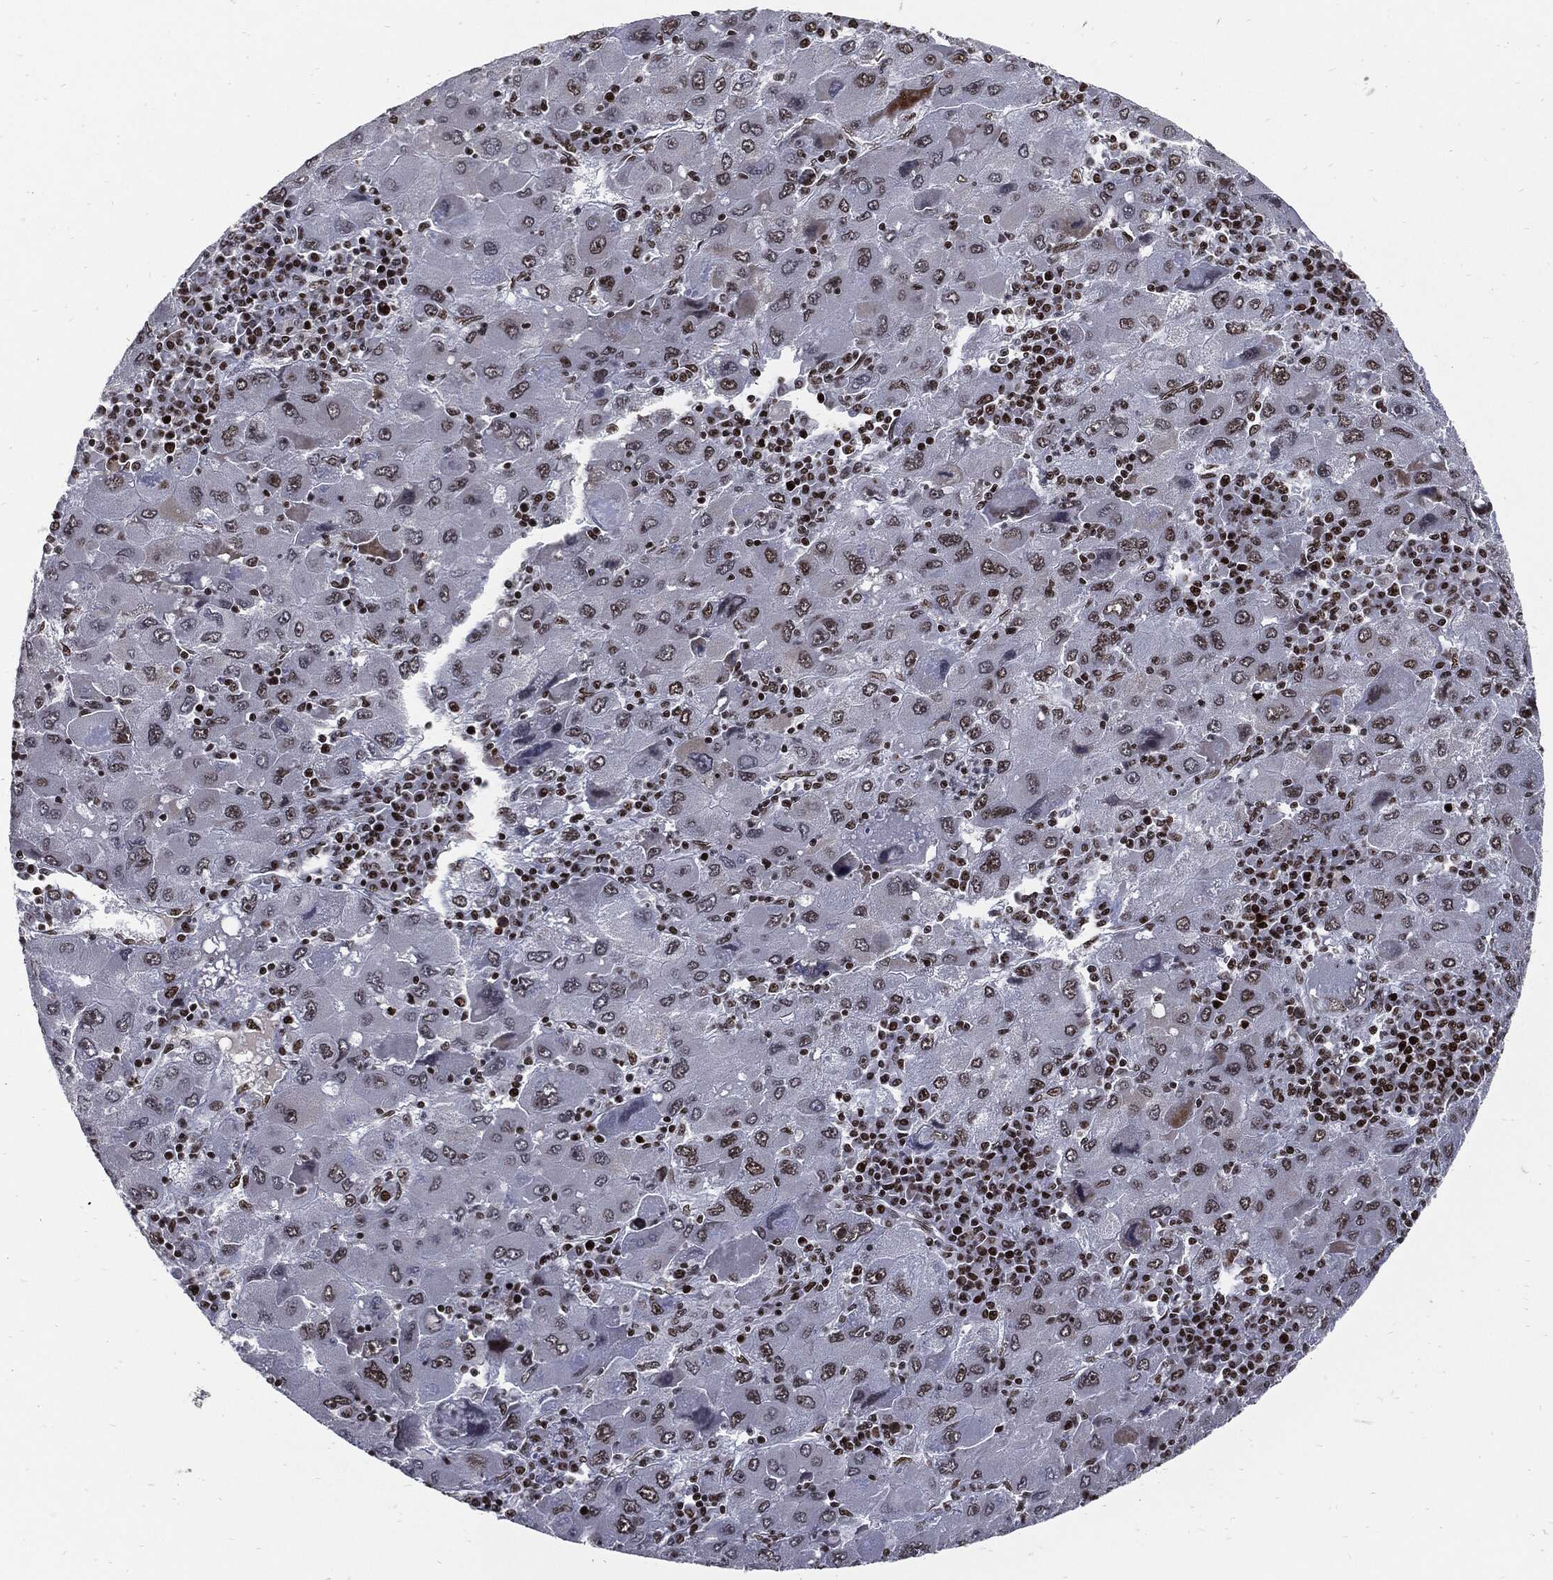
{"staining": {"intensity": "negative", "quantity": "none", "location": "none"}, "tissue": "liver cancer", "cell_type": "Tumor cells", "image_type": "cancer", "snomed": [{"axis": "morphology", "description": "Carcinoma, Hepatocellular, NOS"}, {"axis": "topography", "description": "Liver"}], "caption": "Tumor cells are negative for protein expression in human liver cancer (hepatocellular carcinoma).", "gene": "TERF2", "patient": {"sex": "male", "age": 75}}